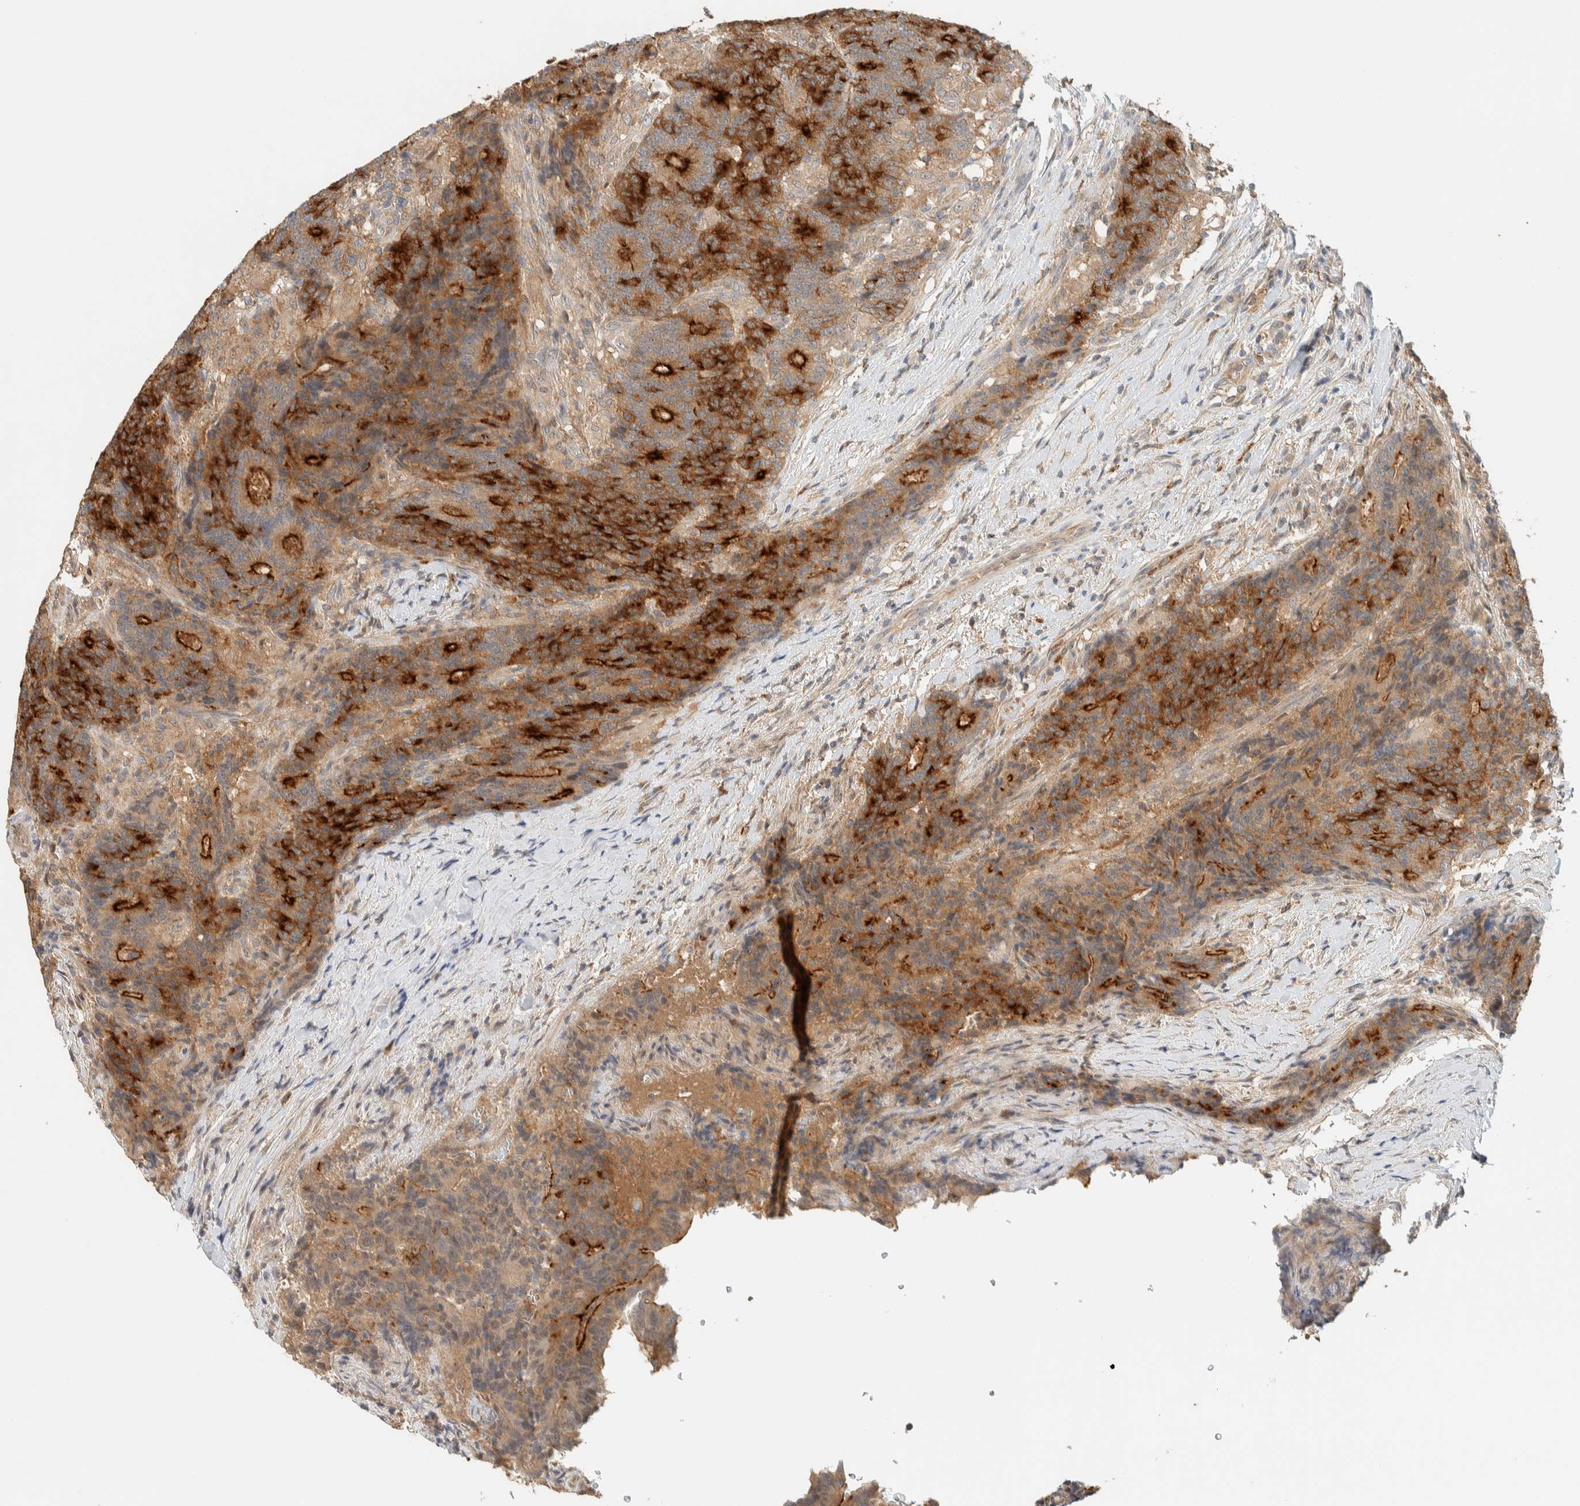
{"staining": {"intensity": "strong", "quantity": ">75%", "location": "cytoplasmic/membranous"}, "tissue": "colorectal cancer", "cell_type": "Tumor cells", "image_type": "cancer", "snomed": [{"axis": "morphology", "description": "Normal tissue, NOS"}, {"axis": "morphology", "description": "Adenocarcinoma, NOS"}, {"axis": "topography", "description": "Colon"}], "caption": "Protein analysis of colorectal cancer (adenocarcinoma) tissue shows strong cytoplasmic/membranous expression in about >75% of tumor cells.", "gene": "RAB11FIP1", "patient": {"sex": "female", "age": 75}}